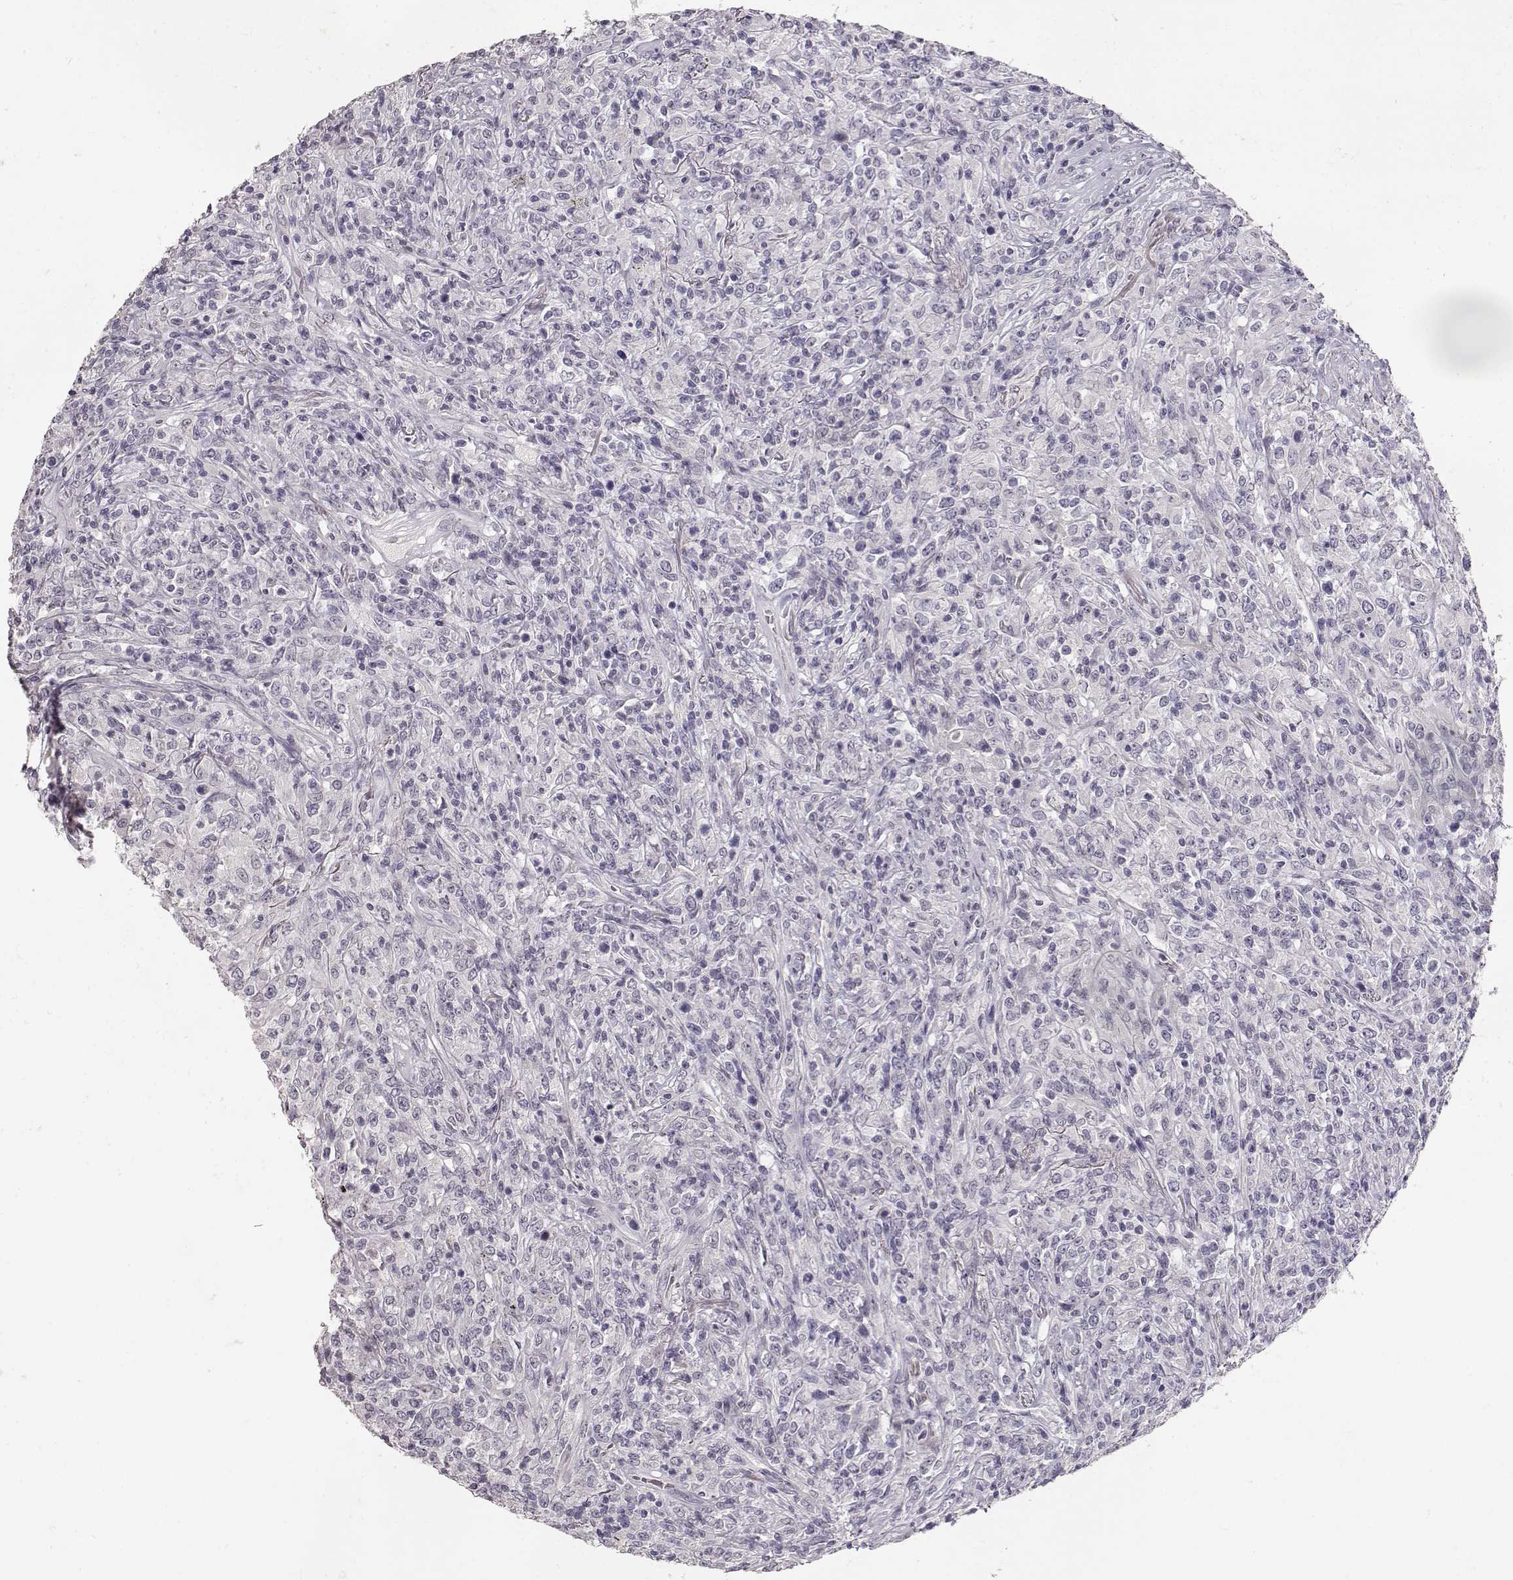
{"staining": {"intensity": "negative", "quantity": "none", "location": "none"}, "tissue": "lymphoma", "cell_type": "Tumor cells", "image_type": "cancer", "snomed": [{"axis": "morphology", "description": "Malignant lymphoma, non-Hodgkin's type, High grade"}, {"axis": "topography", "description": "Lung"}], "caption": "Malignant lymphoma, non-Hodgkin's type (high-grade) was stained to show a protein in brown. There is no significant positivity in tumor cells.", "gene": "TPH2", "patient": {"sex": "male", "age": 79}}